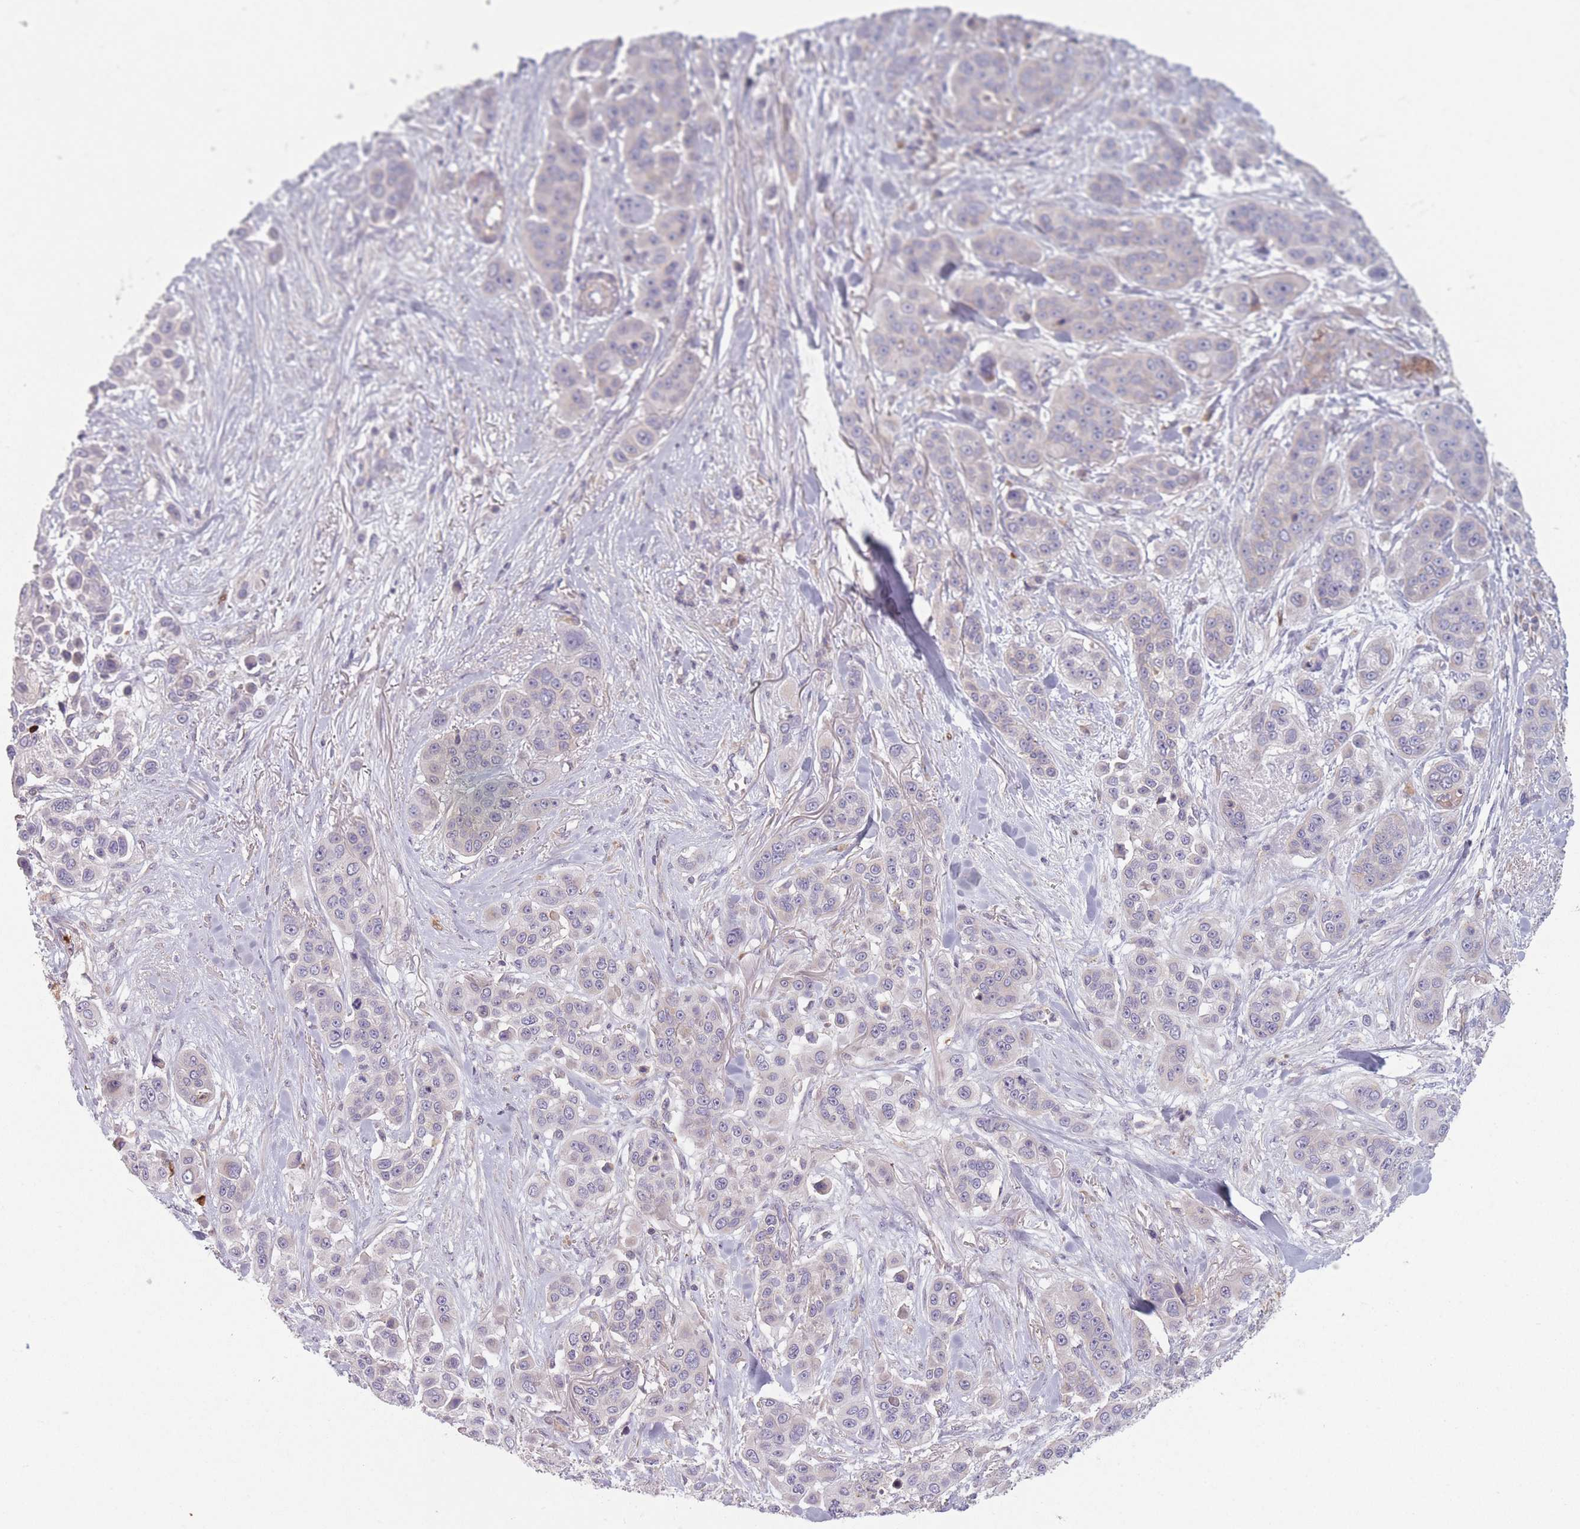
{"staining": {"intensity": "negative", "quantity": "none", "location": "none"}, "tissue": "skin cancer", "cell_type": "Tumor cells", "image_type": "cancer", "snomed": [{"axis": "morphology", "description": "Squamous cell carcinoma, NOS"}, {"axis": "topography", "description": "Skin"}], "caption": "Skin cancer stained for a protein using IHC reveals no positivity tumor cells.", "gene": "NT5DC2", "patient": {"sex": "male", "age": 67}}